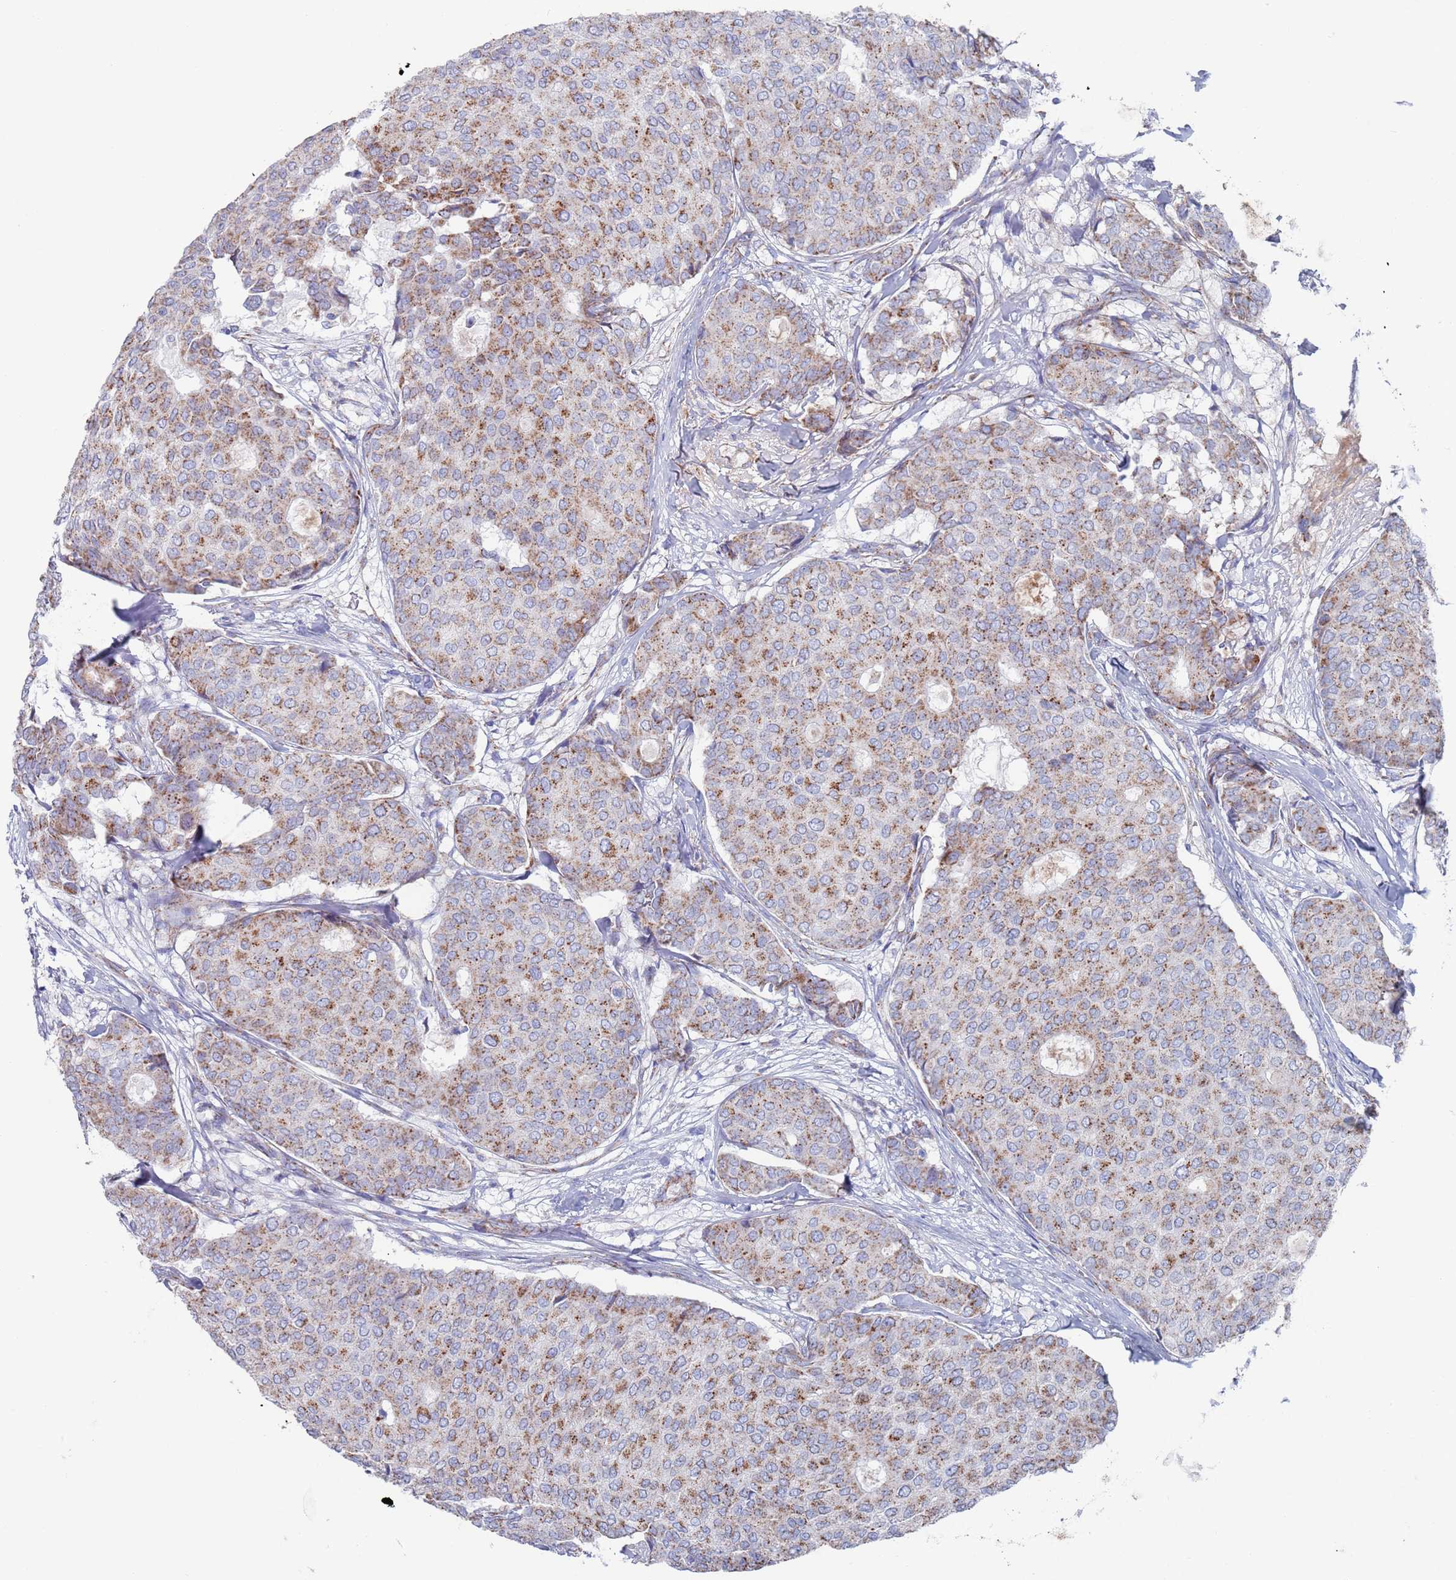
{"staining": {"intensity": "moderate", "quantity": ">75%", "location": "cytoplasmic/membranous"}, "tissue": "breast cancer", "cell_type": "Tumor cells", "image_type": "cancer", "snomed": [{"axis": "morphology", "description": "Duct carcinoma"}, {"axis": "topography", "description": "Breast"}], "caption": "Immunohistochemical staining of human invasive ductal carcinoma (breast) shows medium levels of moderate cytoplasmic/membranous staining in approximately >75% of tumor cells.", "gene": "MRPL22", "patient": {"sex": "female", "age": 75}}